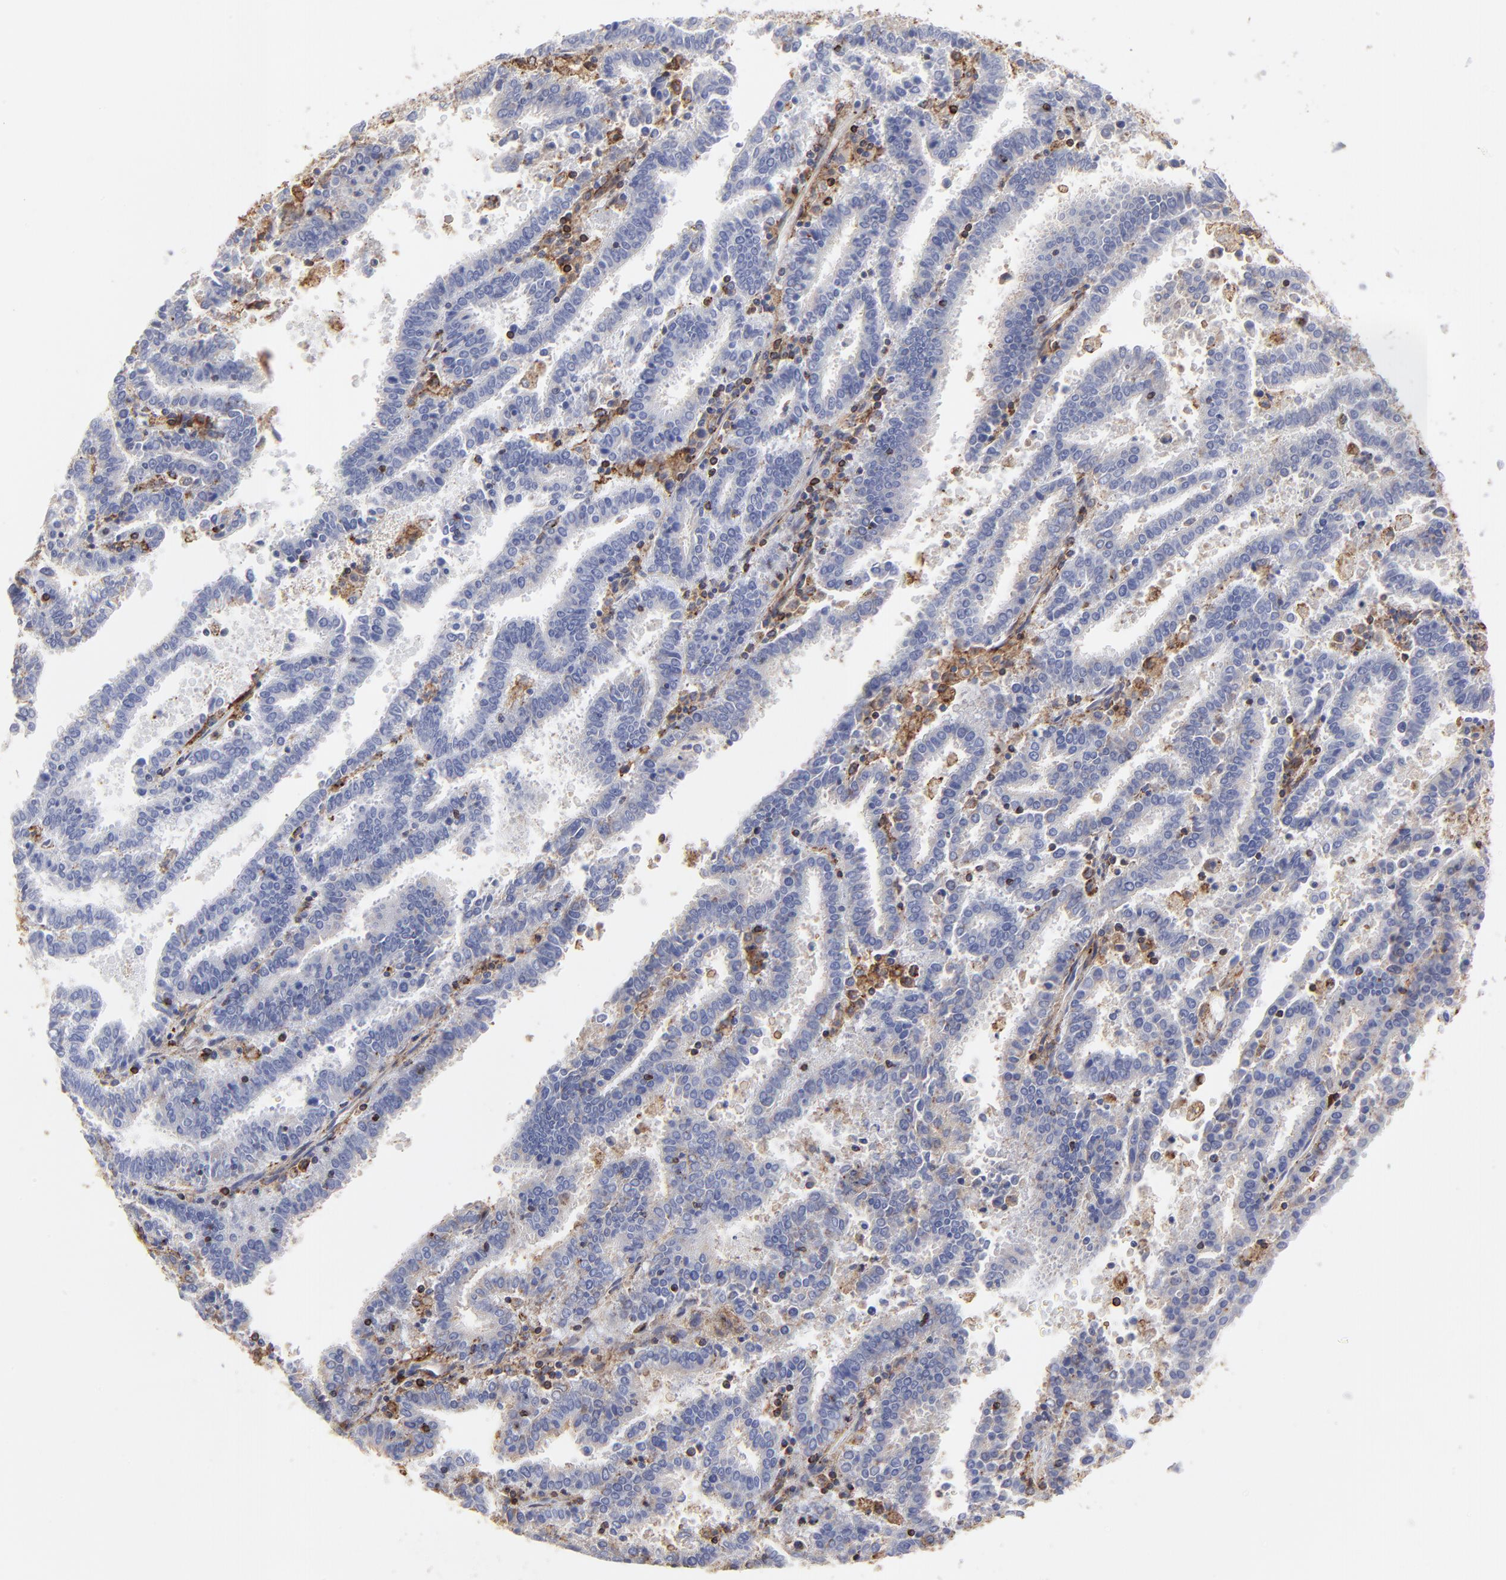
{"staining": {"intensity": "negative", "quantity": "none", "location": "none"}, "tissue": "endometrial cancer", "cell_type": "Tumor cells", "image_type": "cancer", "snomed": [{"axis": "morphology", "description": "Adenocarcinoma, NOS"}, {"axis": "topography", "description": "Uterus"}], "caption": "Tumor cells are negative for protein expression in human endometrial cancer (adenocarcinoma). (Brightfield microscopy of DAB (3,3'-diaminobenzidine) IHC at high magnification).", "gene": "ANXA6", "patient": {"sex": "female", "age": 83}}